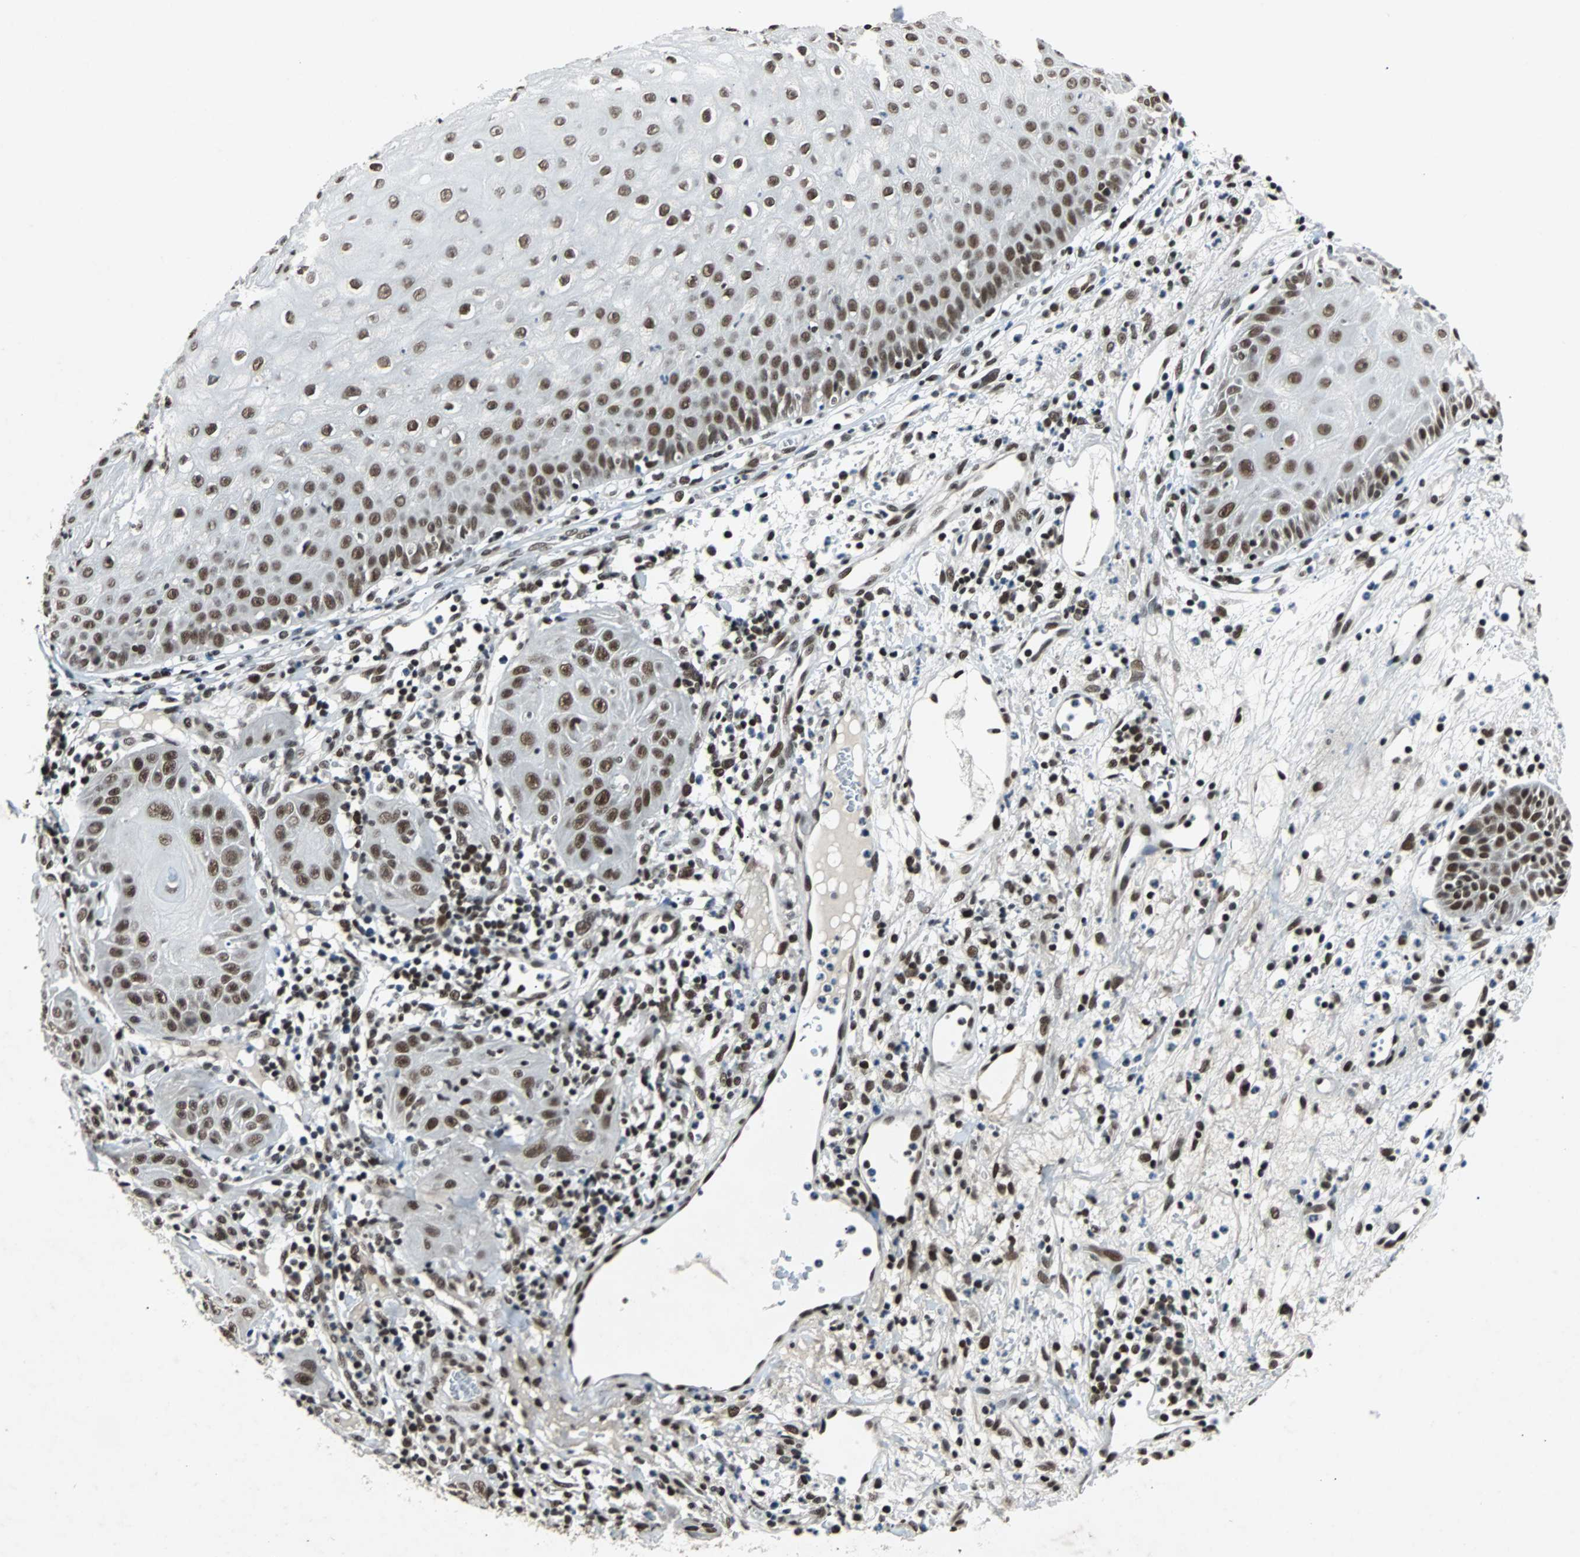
{"staining": {"intensity": "strong", "quantity": ">75%", "location": "nuclear"}, "tissue": "skin cancer", "cell_type": "Tumor cells", "image_type": "cancer", "snomed": [{"axis": "morphology", "description": "Squamous cell carcinoma, NOS"}, {"axis": "topography", "description": "Skin"}], "caption": "Squamous cell carcinoma (skin) stained with a protein marker exhibits strong staining in tumor cells.", "gene": "GATAD2A", "patient": {"sex": "female", "age": 78}}